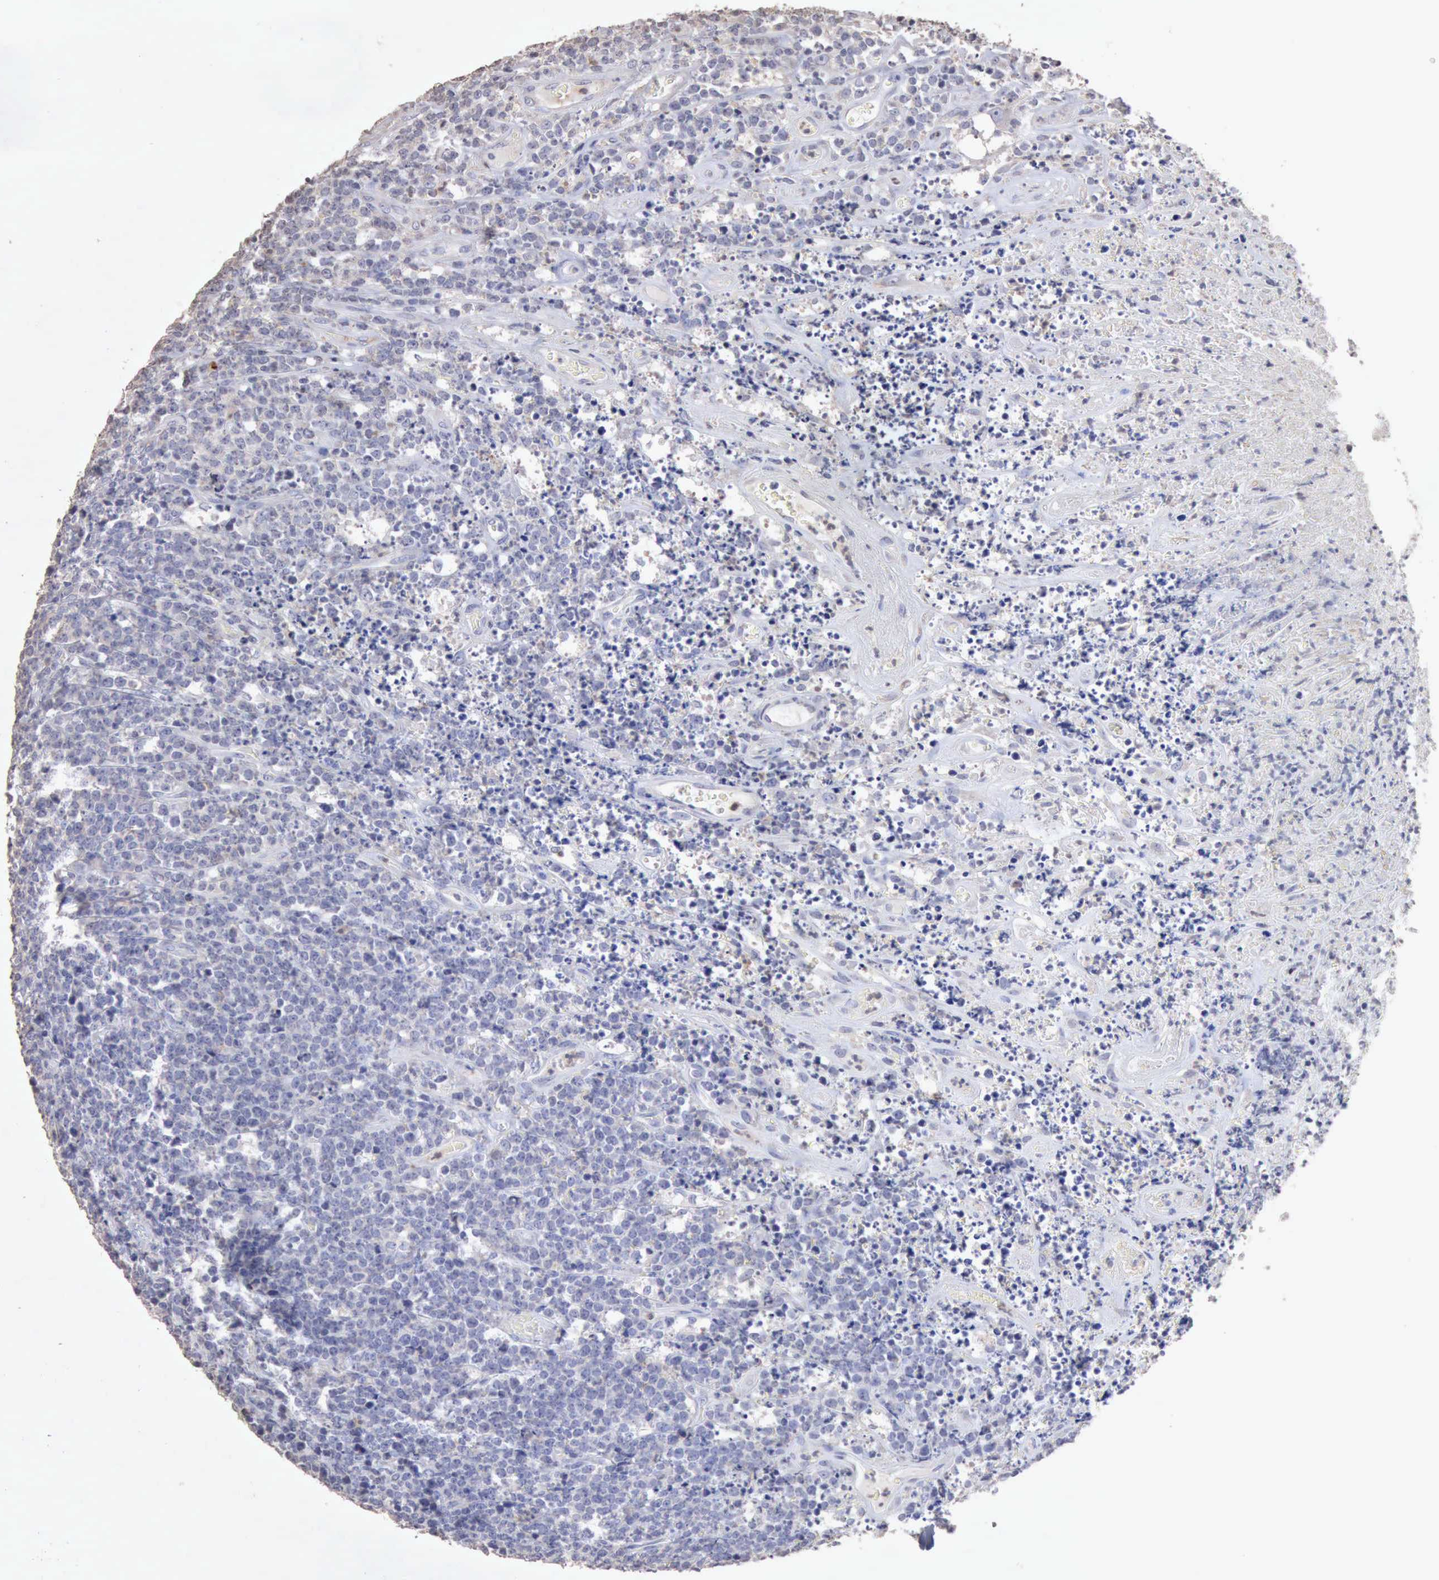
{"staining": {"intensity": "negative", "quantity": "none", "location": "none"}, "tissue": "lymphoma", "cell_type": "Tumor cells", "image_type": "cancer", "snomed": [{"axis": "morphology", "description": "Malignant lymphoma, non-Hodgkin's type, High grade"}, {"axis": "topography", "description": "Small intestine"}, {"axis": "topography", "description": "Colon"}], "caption": "Micrograph shows no significant protein staining in tumor cells of high-grade malignant lymphoma, non-Hodgkin's type.", "gene": "KRT6B", "patient": {"sex": "male", "age": 8}}